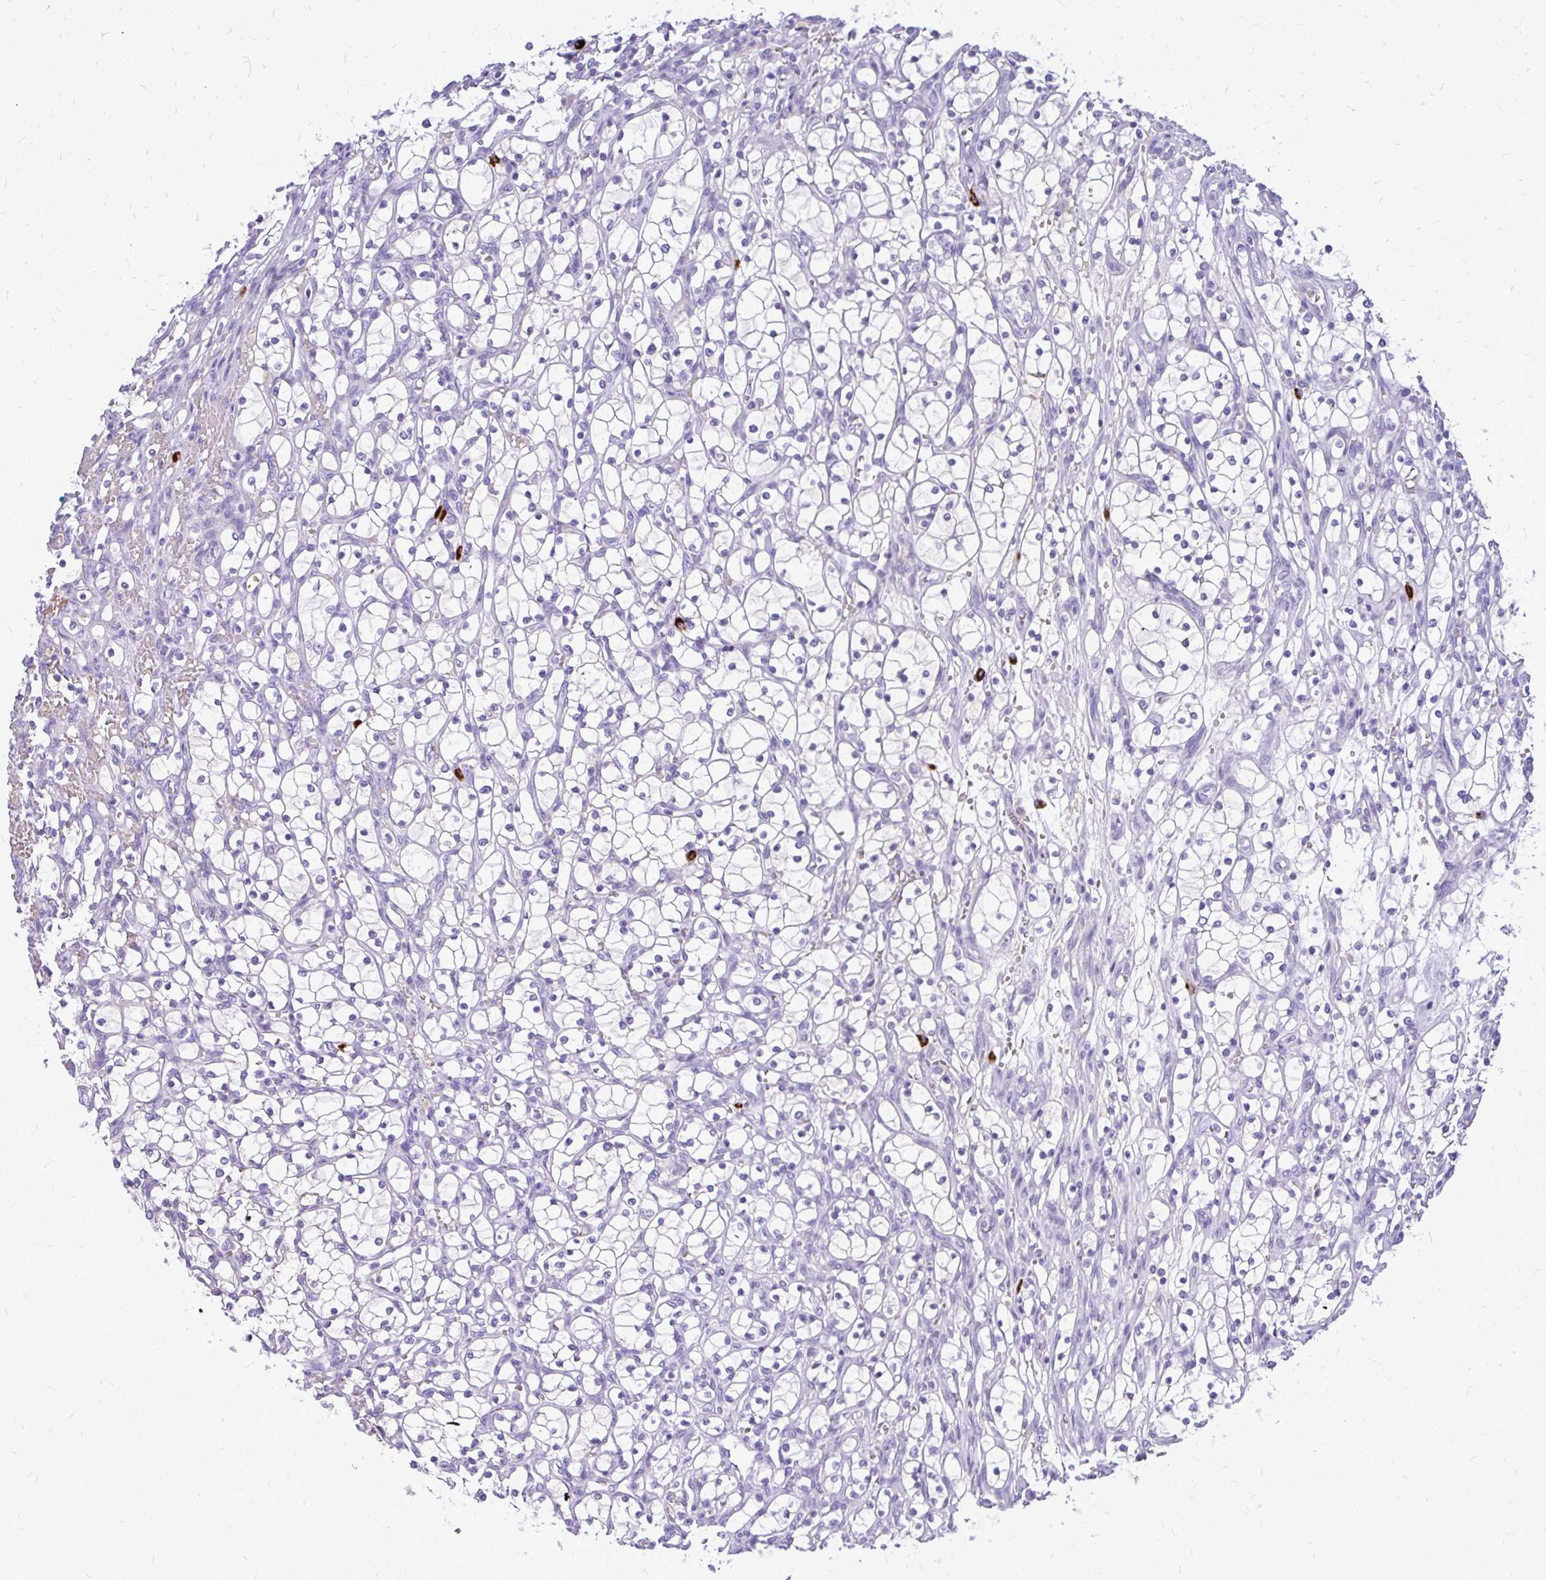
{"staining": {"intensity": "negative", "quantity": "none", "location": "none"}, "tissue": "renal cancer", "cell_type": "Tumor cells", "image_type": "cancer", "snomed": [{"axis": "morphology", "description": "Adenocarcinoma, NOS"}, {"axis": "topography", "description": "Kidney"}], "caption": "Immunohistochemical staining of adenocarcinoma (renal) shows no significant positivity in tumor cells.", "gene": "MAP1LC3A", "patient": {"sex": "female", "age": 69}}